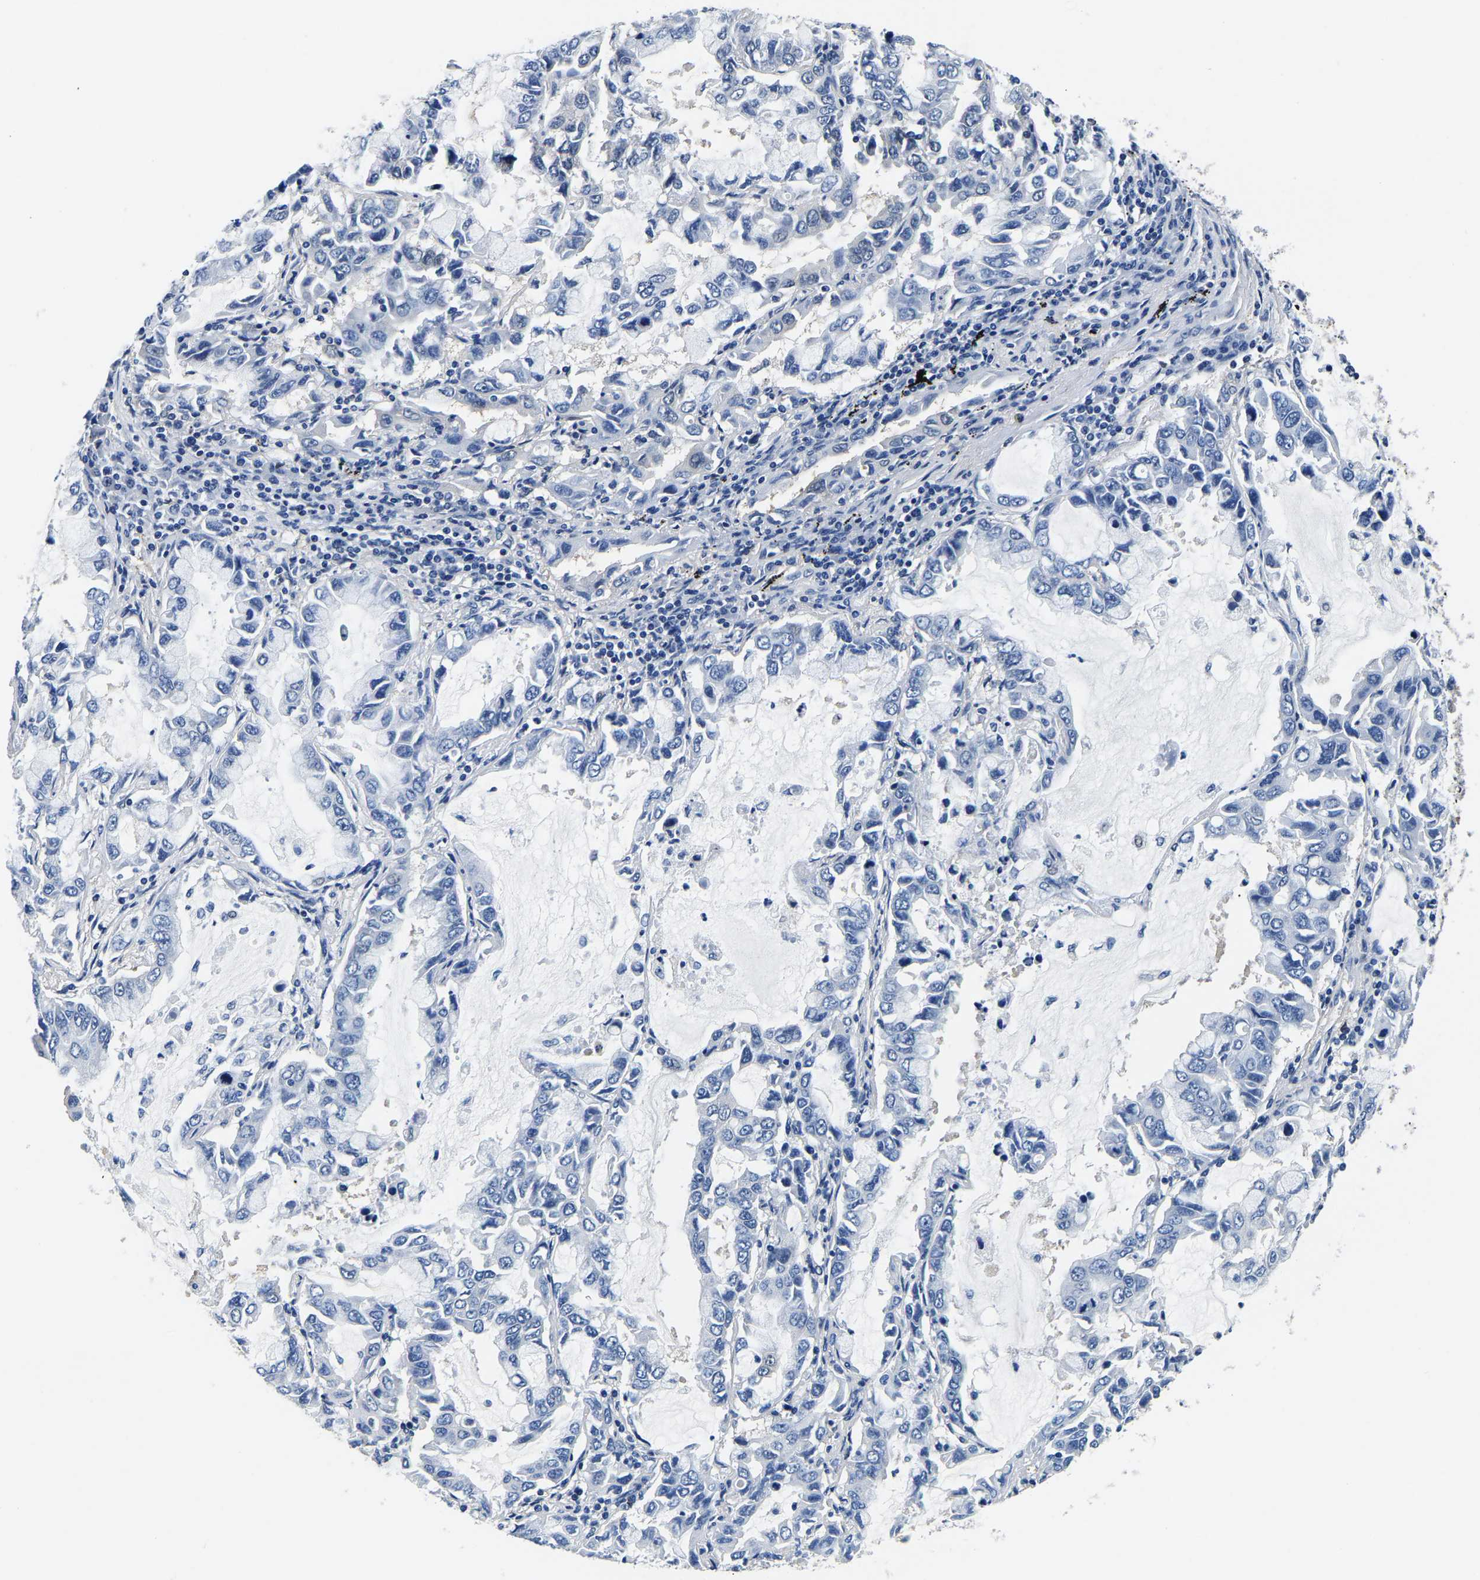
{"staining": {"intensity": "negative", "quantity": "none", "location": "none"}, "tissue": "lung cancer", "cell_type": "Tumor cells", "image_type": "cancer", "snomed": [{"axis": "morphology", "description": "Adenocarcinoma, NOS"}, {"axis": "topography", "description": "Lung"}], "caption": "Immunohistochemistry histopathology image of neoplastic tissue: human lung cancer (adenocarcinoma) stained with DAB (3,3'-diaminobenzidine) exhibits no significant protein staining in tumor cells.", "gene": "ACO1", "patient": {"sex": "male", "age": 64}}